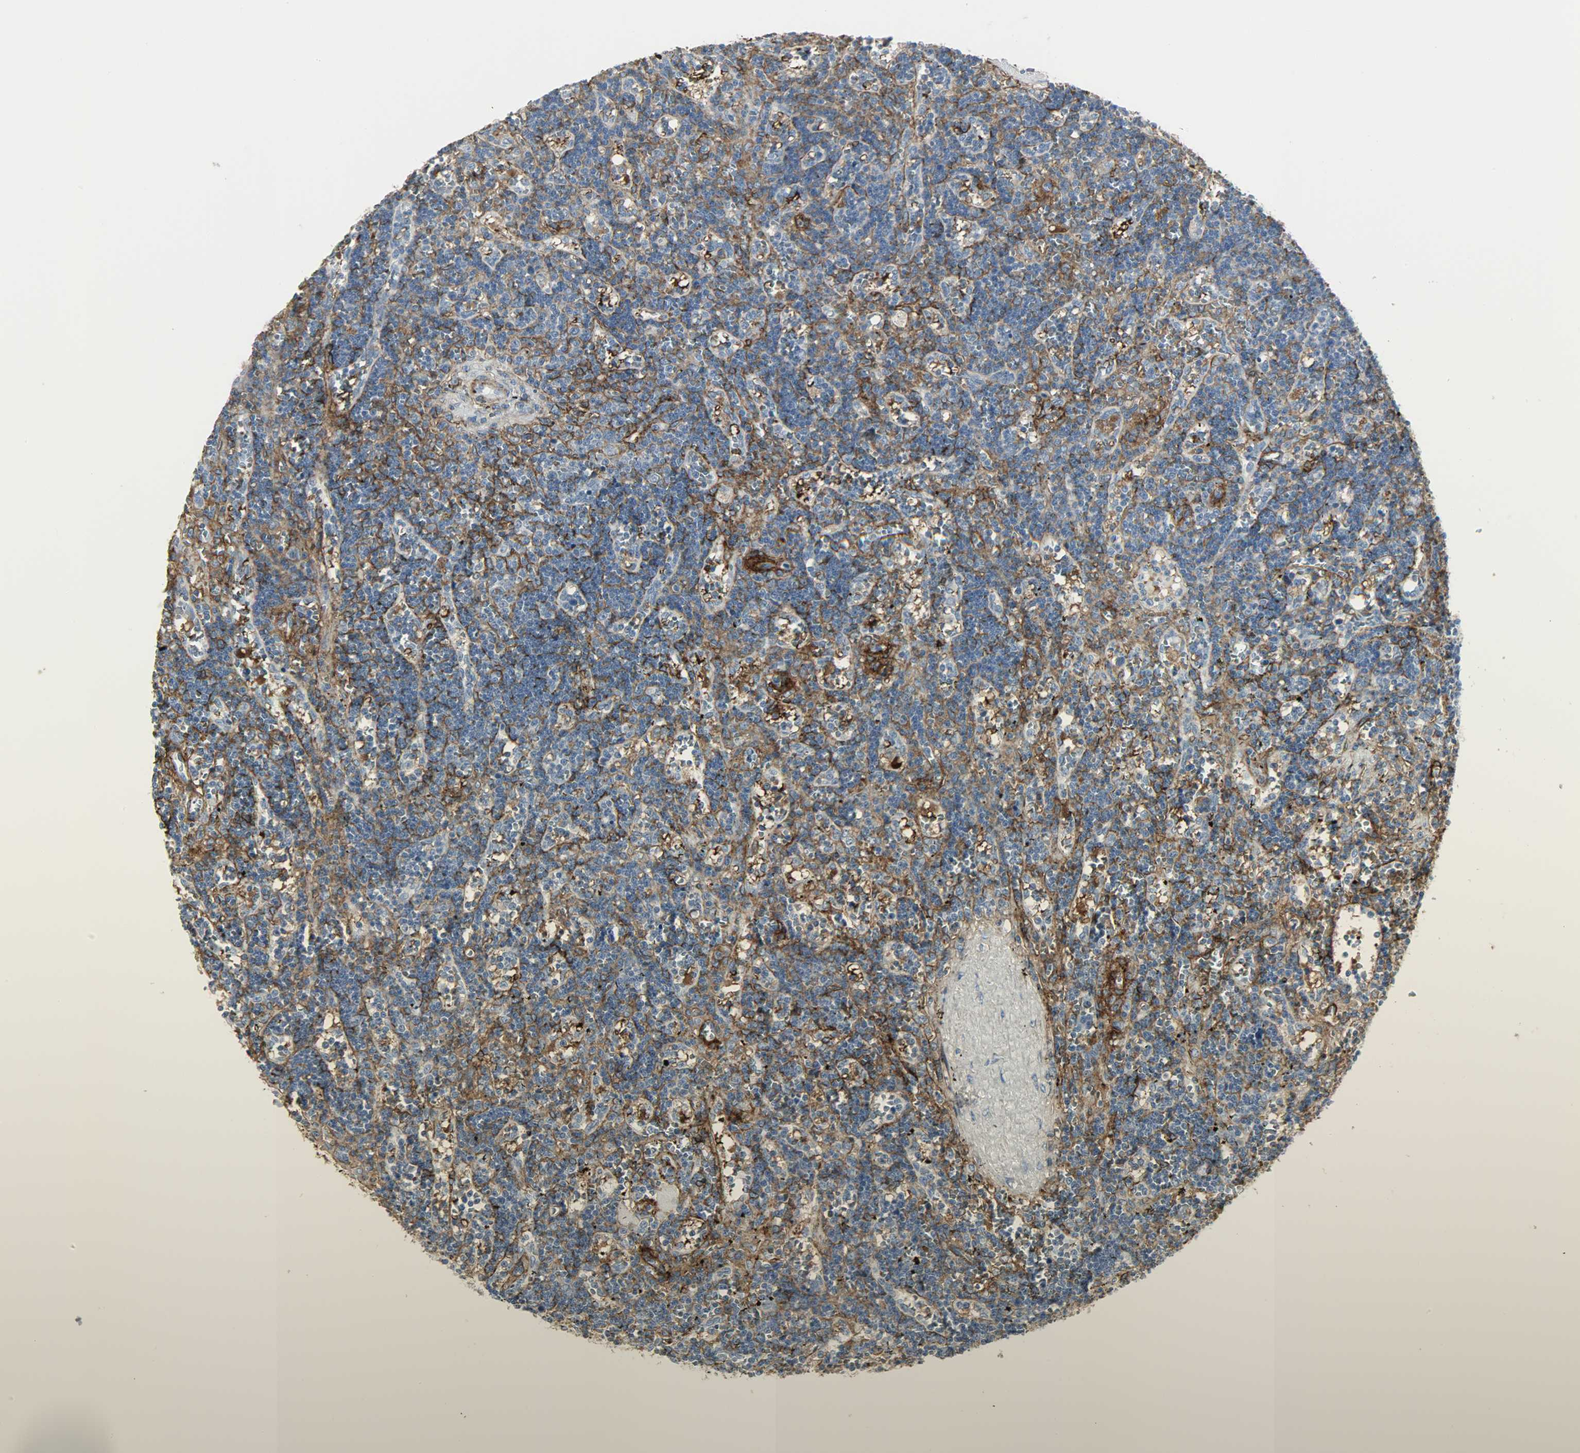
{"staining": {"intensity": "negative", "quantity": "none", "location": "none"}, "tissue": "lymphoma", "cell_type": "Tumor cells", "image_type": "cancer", "snomed": [{"axis": "morphology", "description": "Malignant lymphoma, non-Hodgkin's type, Low grade"}, {"axis": "topography", "description": "Spleen"}], "caption": "A high-resolution micrograph shows immunohistochemistry staining of low-grade malignant lymphoma, non-Hodgkin's type, which demonstrates no significant positivity in tumor cells.", "gene": "ENPEP", "patient": {"sex": "male", "age": 60}}